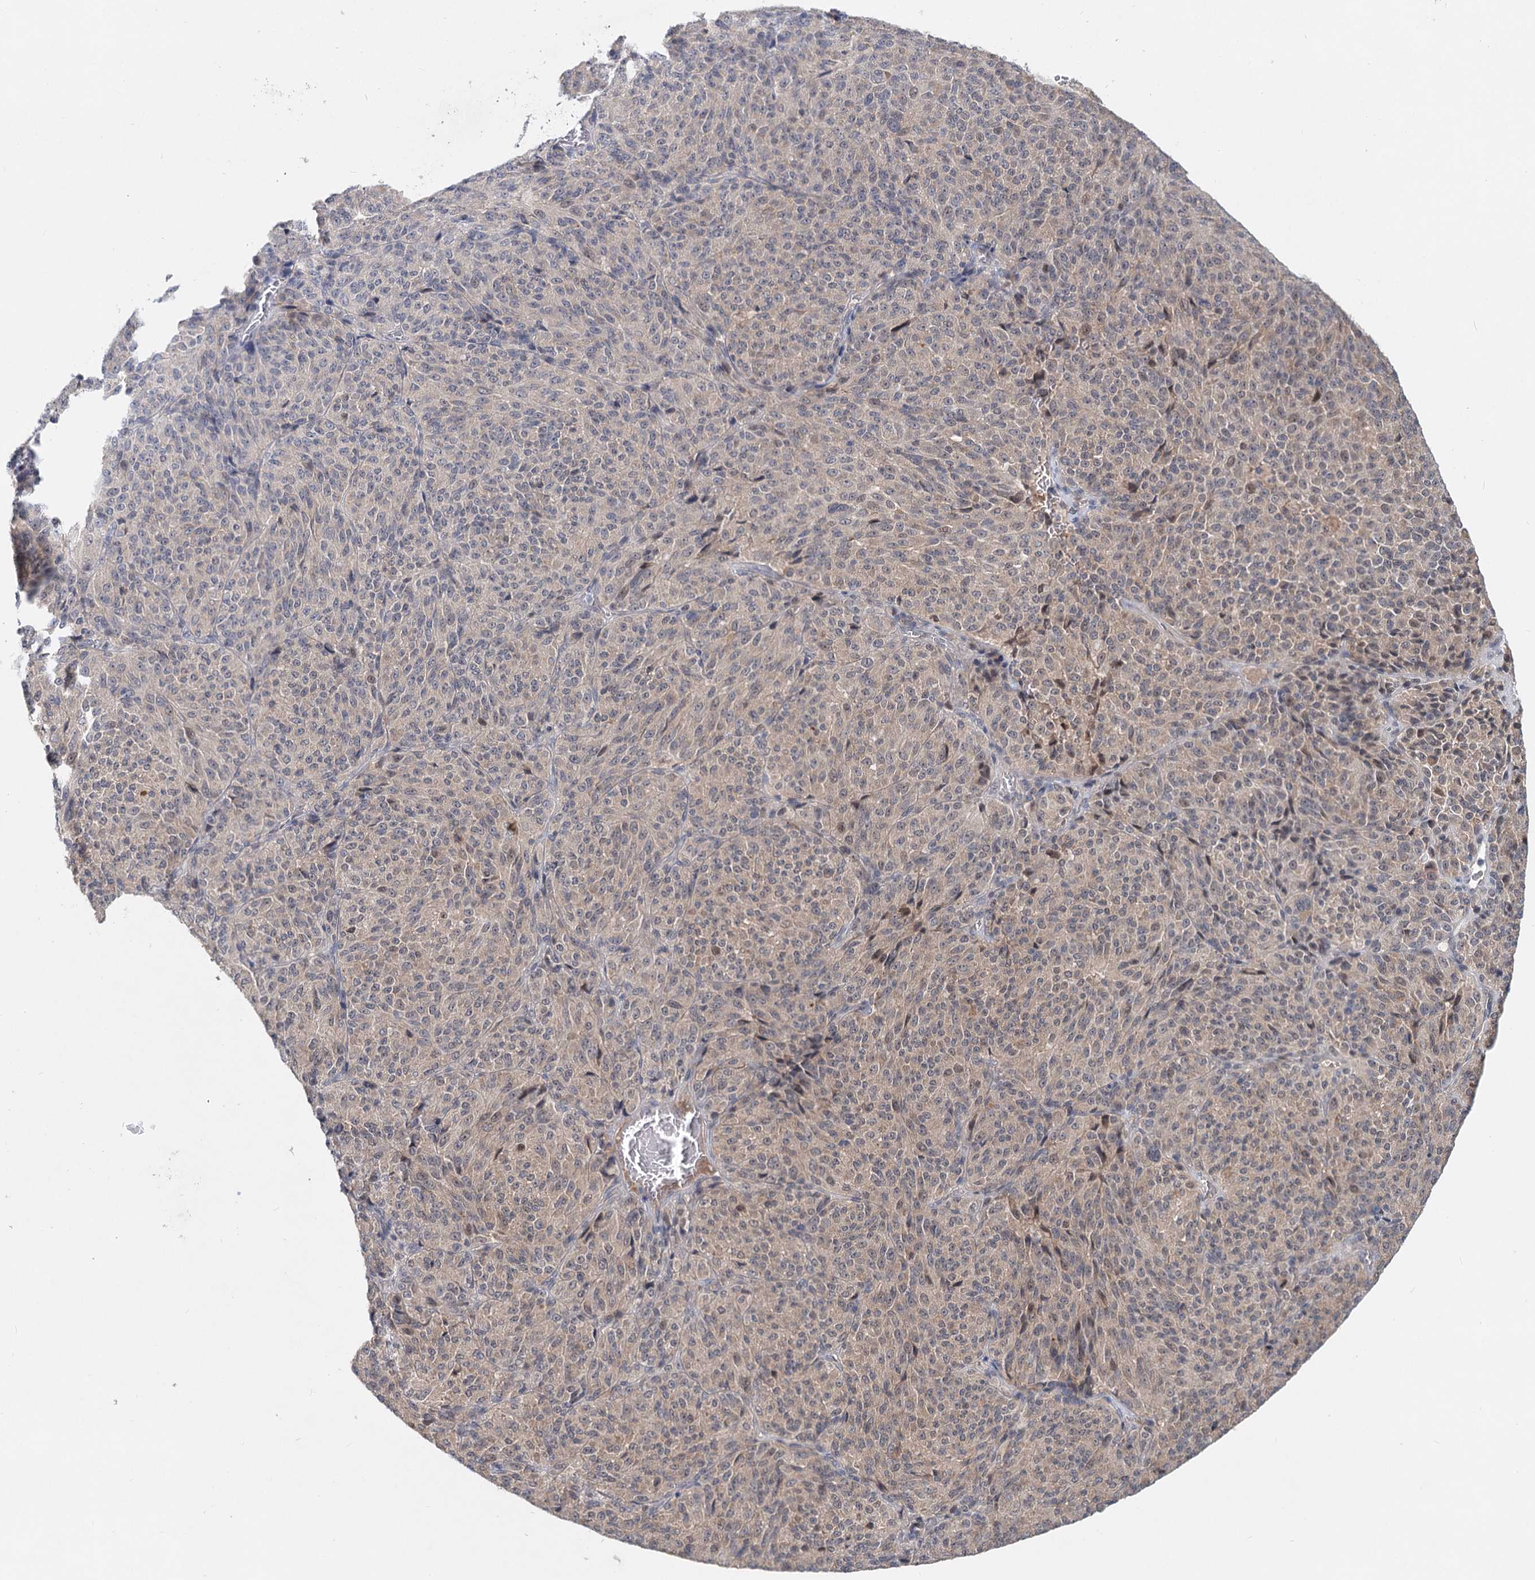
{"staining": {"intensity": "weak", "quantity": "<25%", "location": "cytoplasmic/membranous,nuclear"}, "tissue": "melanoma", "cell_type": "Tumor cells", "image_type": "cancer", "snomed": [{"axis": "morphology", "description": "Malignant melanoma, Metastatic site"}, {"axis": "topography", "description": "Brain"}], "caption": "A high-resolution image shows IHC staining of melanoma, which exhibits no significant staining in tumor cells.", "gene": "AP3B1", "patient": {"sex": "female", "age": 56}}